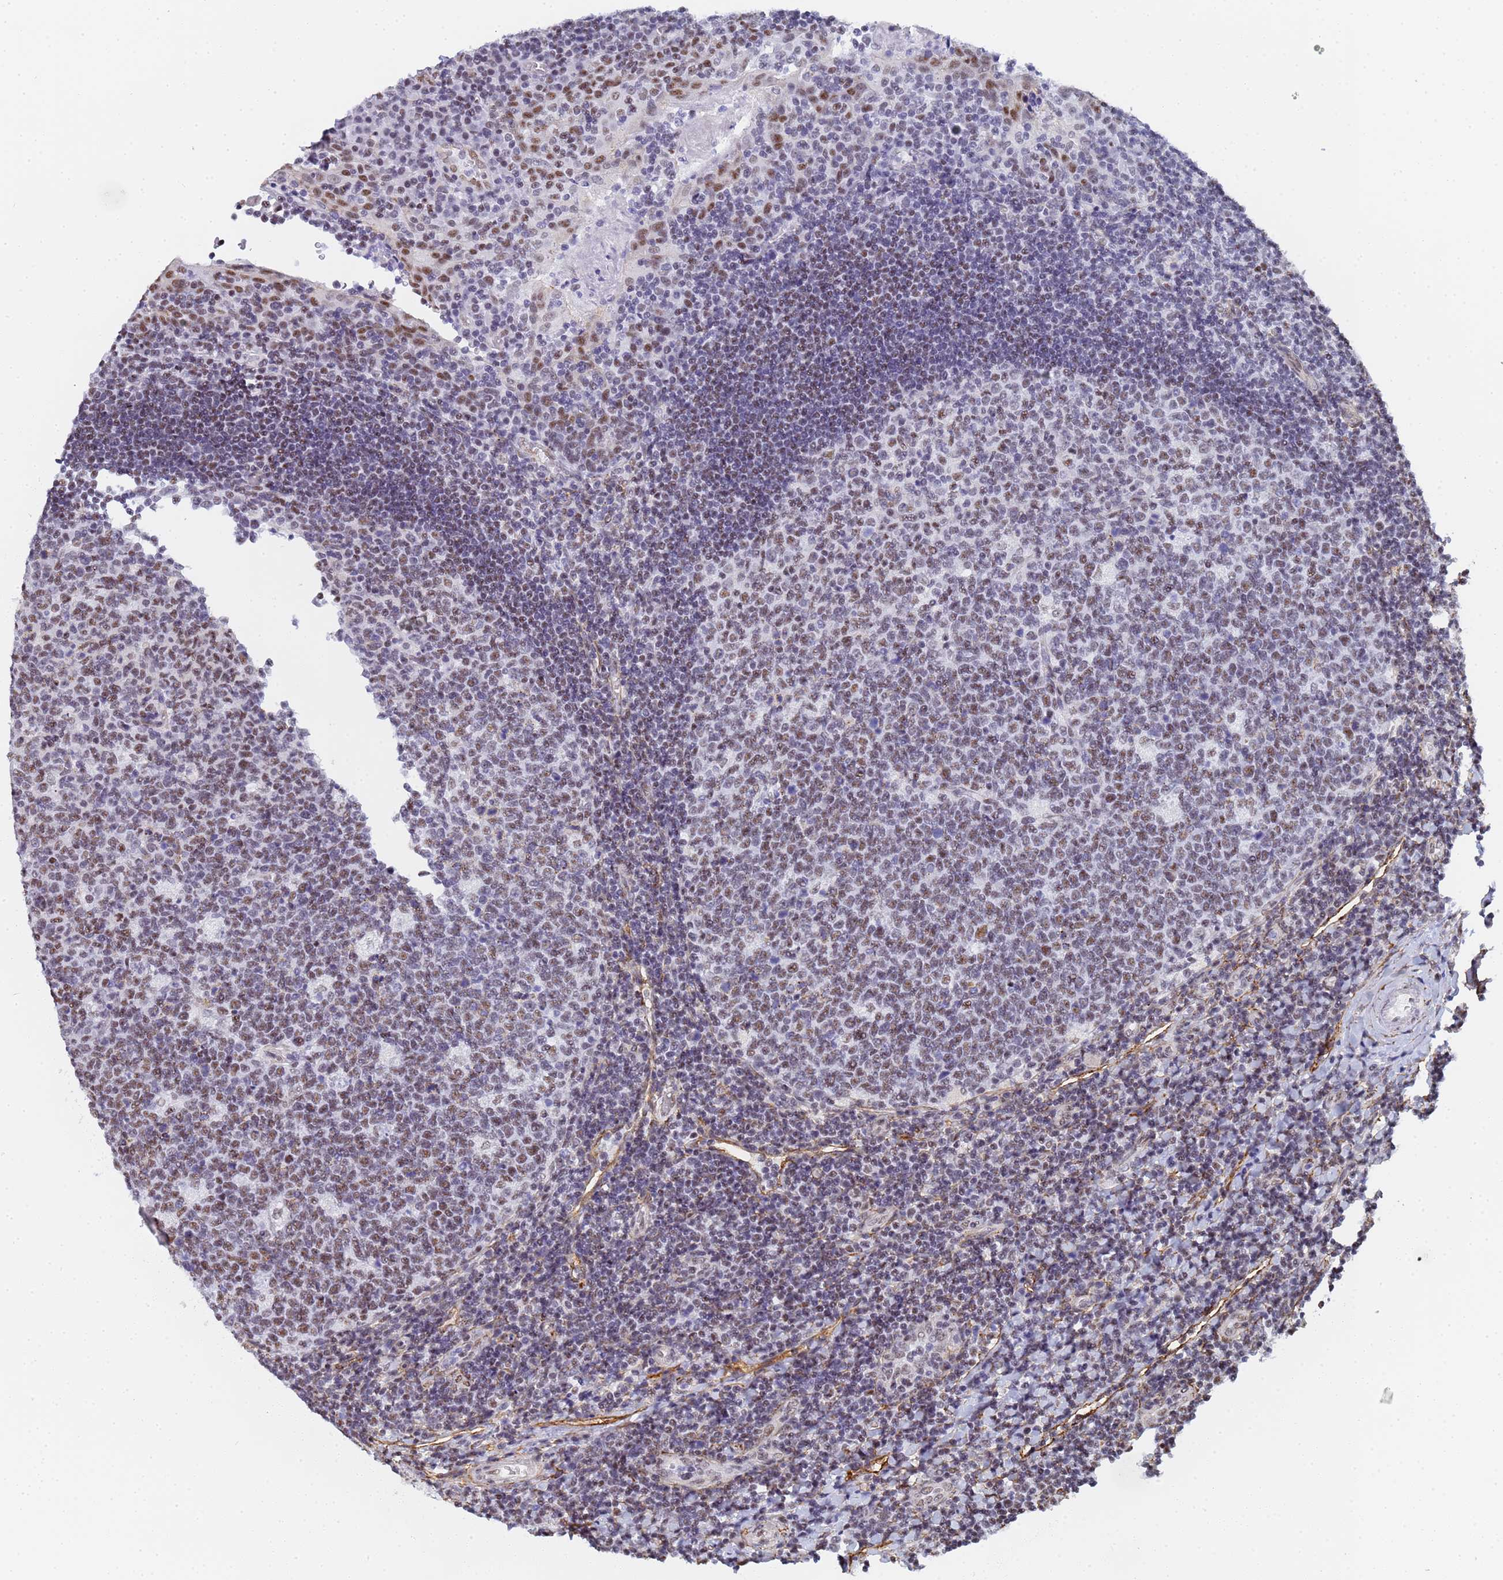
{"staining": {"intensity": "moderate", "quantity": "25%-75%", "location": "nuclear"}, "tissue": "tonsil", "cell_type": "Germinal center cells", "image_type": "normal", "snomed": [{"axis": "morphology", "description": "Normal tissue, NOS"}, {"axis": "topography", "description": "Tonsil"}], "caption": "A brown stain labels moderate nuclear expression of a protein in germinal center cells of unremarkable human tonsil.", "gene": "PRRT4", "patient": {"sex": "male", "age": 17}}